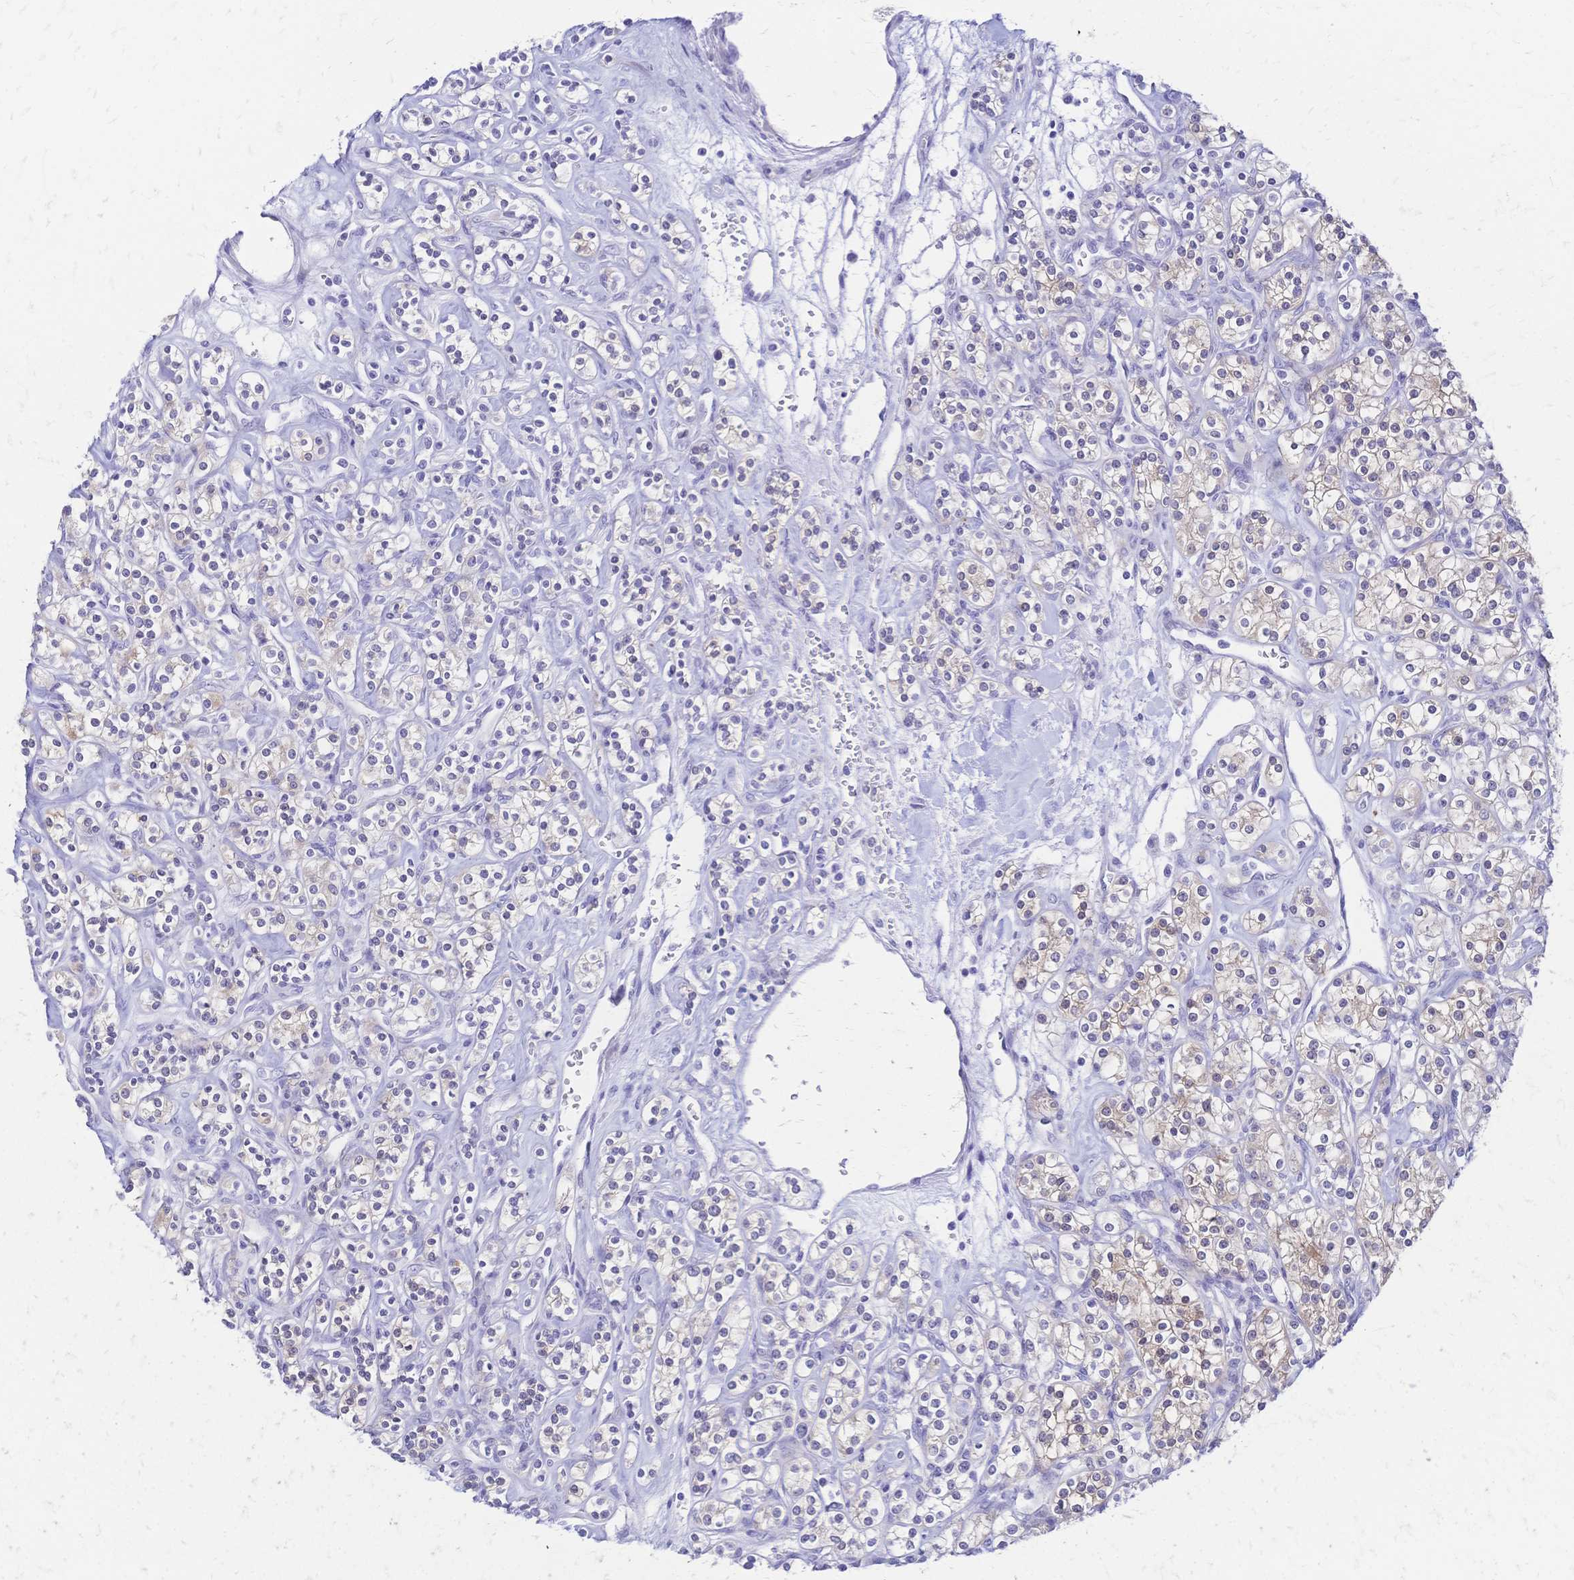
{"staining": {"intensity": "negative", "quantity": "none", "location": "none"}, "tissue": "renal cancer", "cell_type": "Tumor cells", "image_type": "cancer", "snomed": [{"axis": "morphology", "description": "Adenocarcinoma, NOS"}, {"axis": "topography", "description": "Kidney"}], "caption": "Photomicrograph shows no protein expression in tumor cells of adenocarcinoma (renal) tissue.", "gene": "GRB7", "patient": {"sex": "male", "age": 77}}